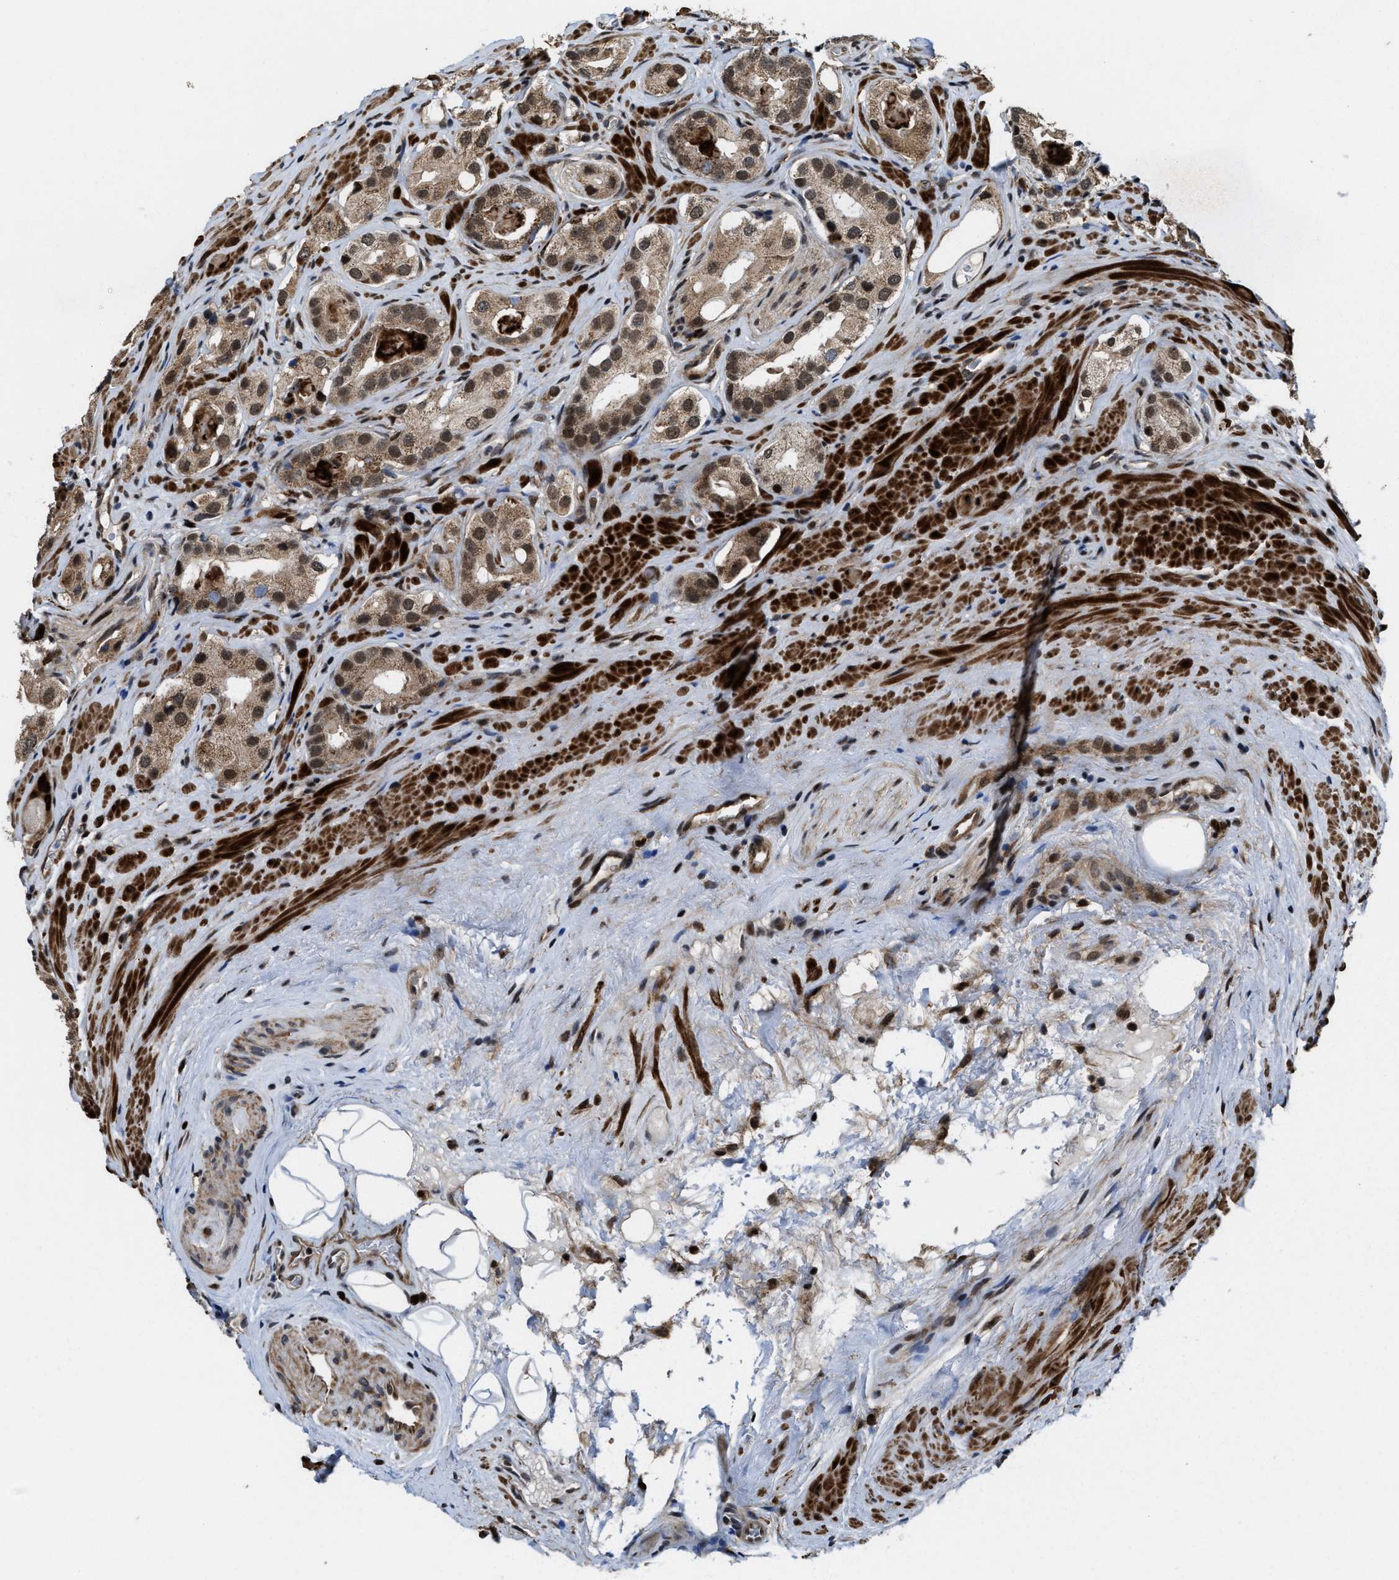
{"staining": {"intensity": "moderate", "quantity": ">75%", "location": "cytoplasmic/membranous,nuclear"}, "tissue": "prostate cancer", "cell_type": "Tumor cells", "image_type": "cancer", "snomed": [{"axis": "morphology", "description": "Adenocarcinoma, High grade"}, {"axis": "topography", "description": "Prostate"}], "caption": "Moderate cytoplasmic/membranous and nuclear protein expression is appreciated in about >75% of tumor cells in prostate cancer.", "gene": "ZNF250", "patient": {"sex": "male", "age": 63}}